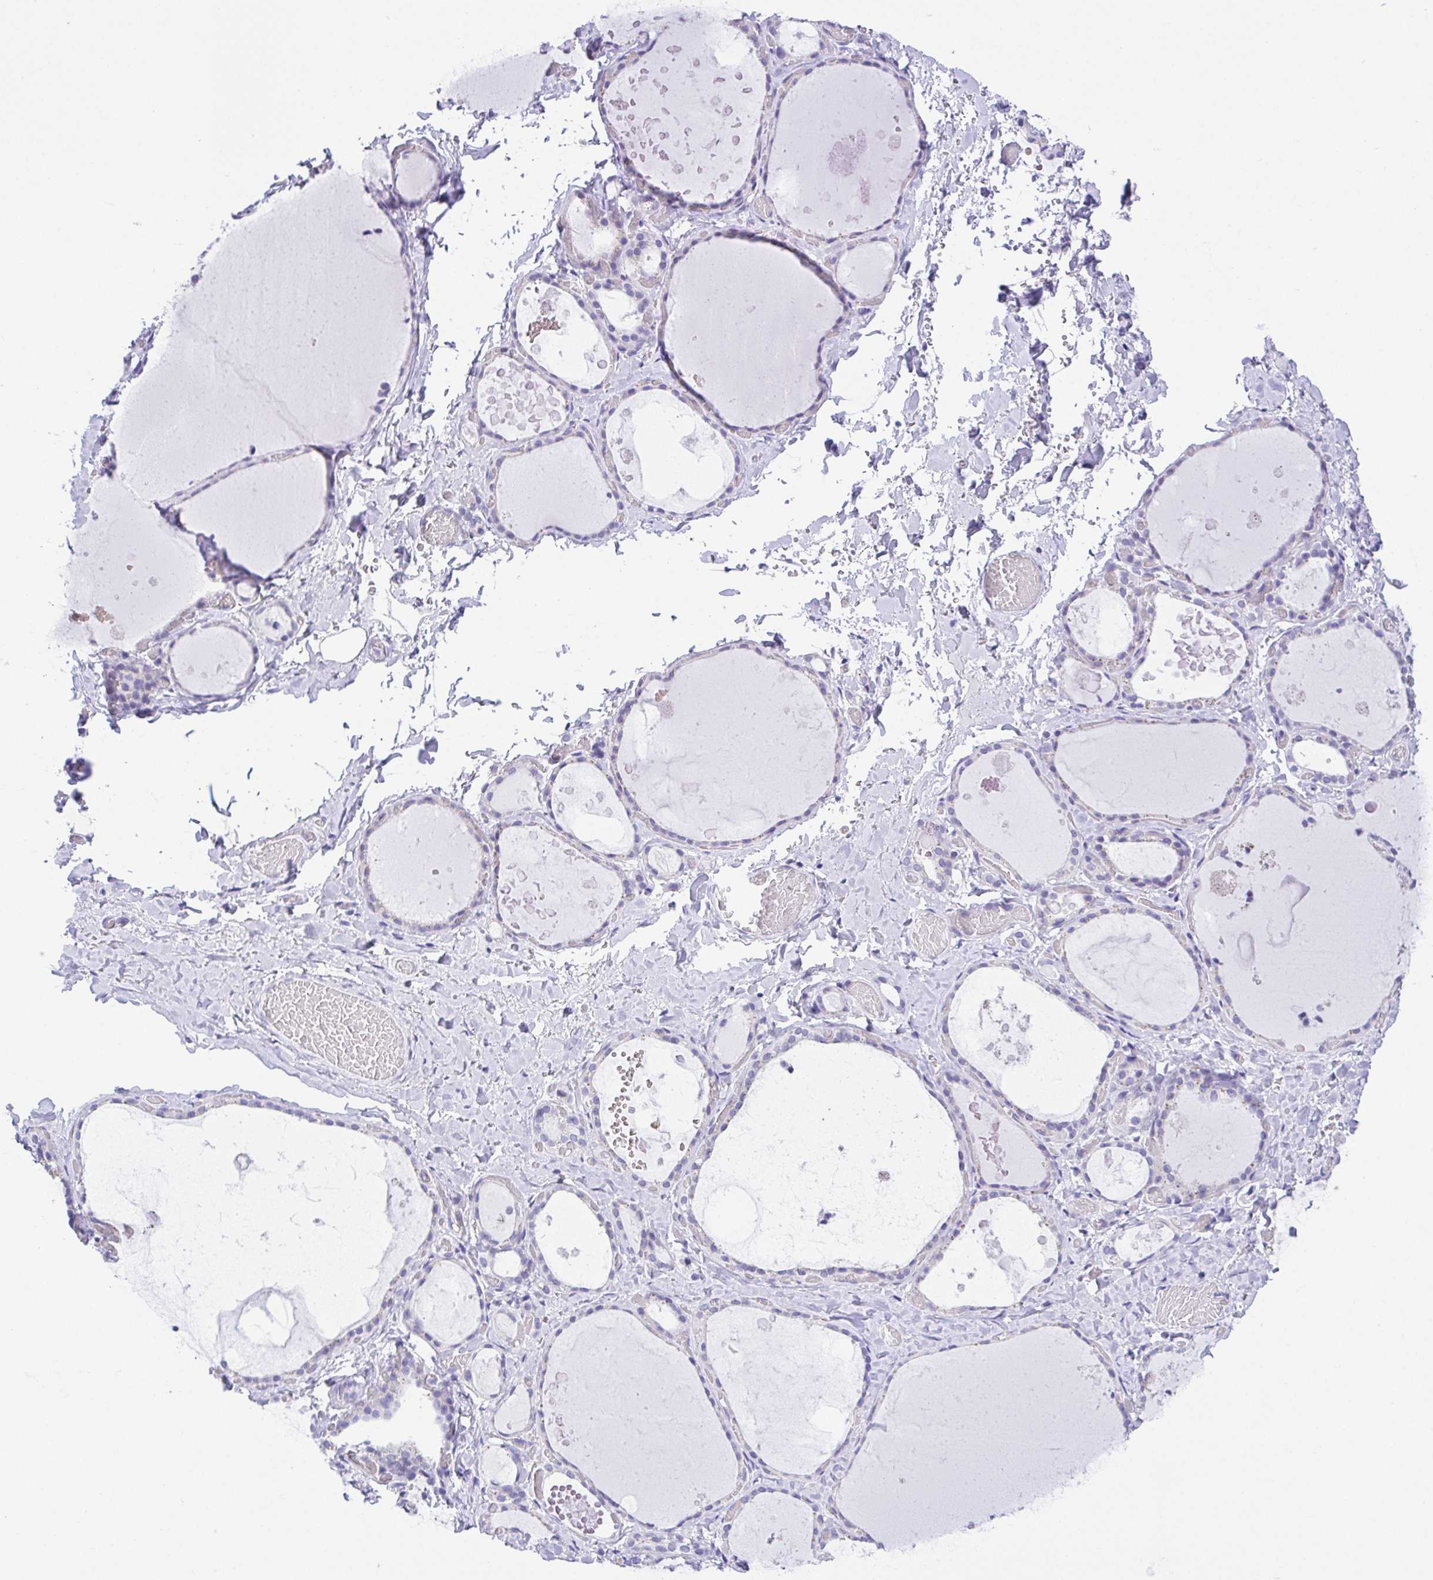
{"staining": {"intensity": "negative", "quantity": "none", "location": "none"}, "tissue": "thyroid gland", "cell_type": "Glandular cells", "image_type": "normal", "snomed": [{"axis": "morphology", "description": "Normal tissue, NOS"}, {"axis": "topography", "description": "Thyroid gland"}], "caption": "This histopathology image is of benign thyroid gland stained with immunohistochemistry to label a protein in brown with the nuclei are counter-stained blue. There is no expression in glandular cells. (Brightfield microscopy of DAB IHC at high magnification).", "gene": "LUZP4", "patient": {"sex": "female", "age": 56}}